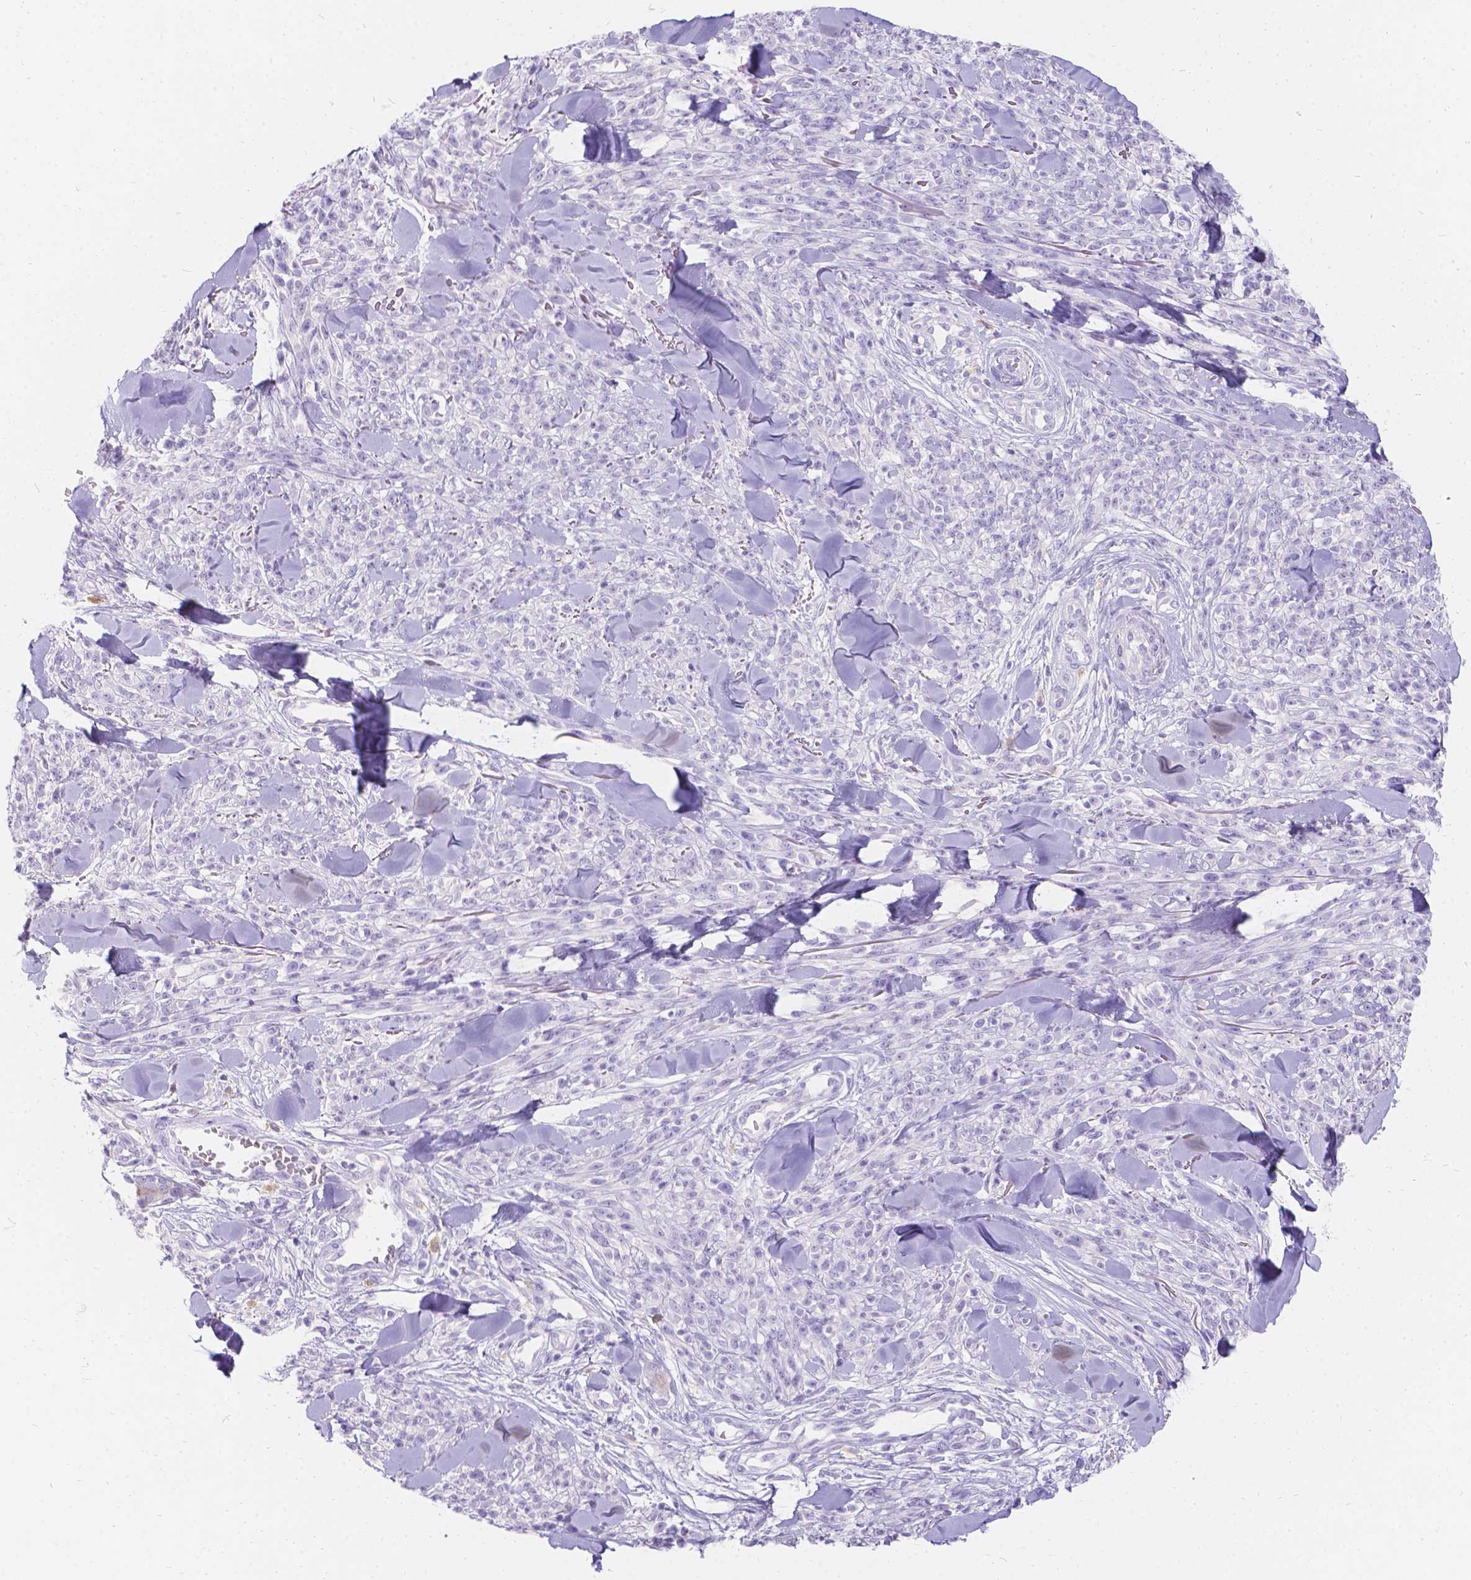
{"staining": {"intensity": "negative", "quantity": "none", "location": "none"}, "tissue": "melanoma", "cell_type": "Tumor cells", "image_type": "cancer", "snomed": [{"axis": "morphology", "description": "Malignant melanoma, NOS"}, {"axis": "topography", "description": "Skin"}, {"axis": "topography", "description": "Skin of trunk"}], "caption": "Immunohistochemistry of melanoma demonstrates no positivity in tumor cells.", "gene": "GNRHR", "patient": {"sex": "male", "age": 74}}